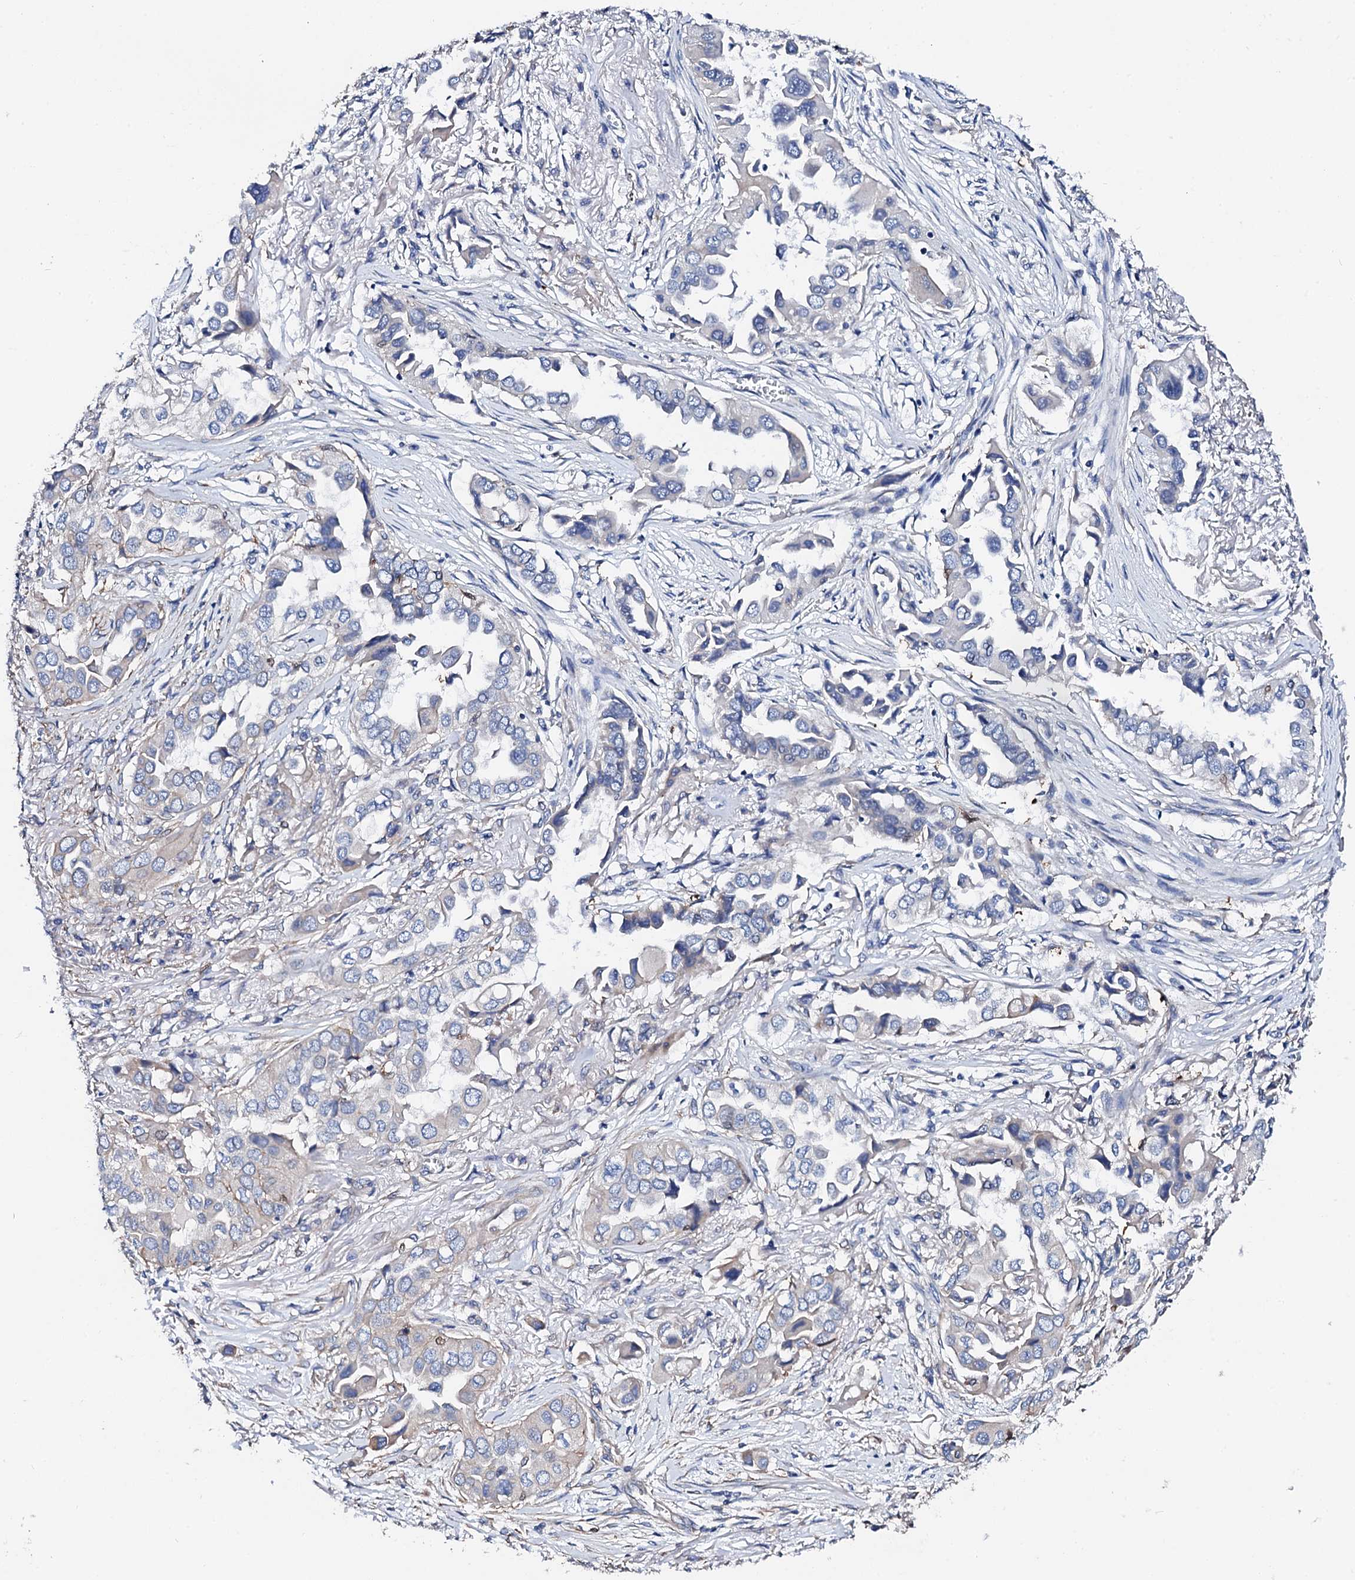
{"staining": {"intensity": "negative", "quantity": "none", "location": "none"}, "tissue": "lung cancer", "cell_type": "Tumor cells", "image_type": "cancer", "snomed": [{"axis": "morphology", "description": "Adenocarcinoma, NOS"}, {"axis": "topography", "description": "Lung"}], "caption": "Lung cancer (adenocarcinoma) stained for a protein using immunohistochemistry (IHC) shows no positivity tumor cells.", "gene": "KLHL32", "patient": {"sex": "female", "age": 76}}